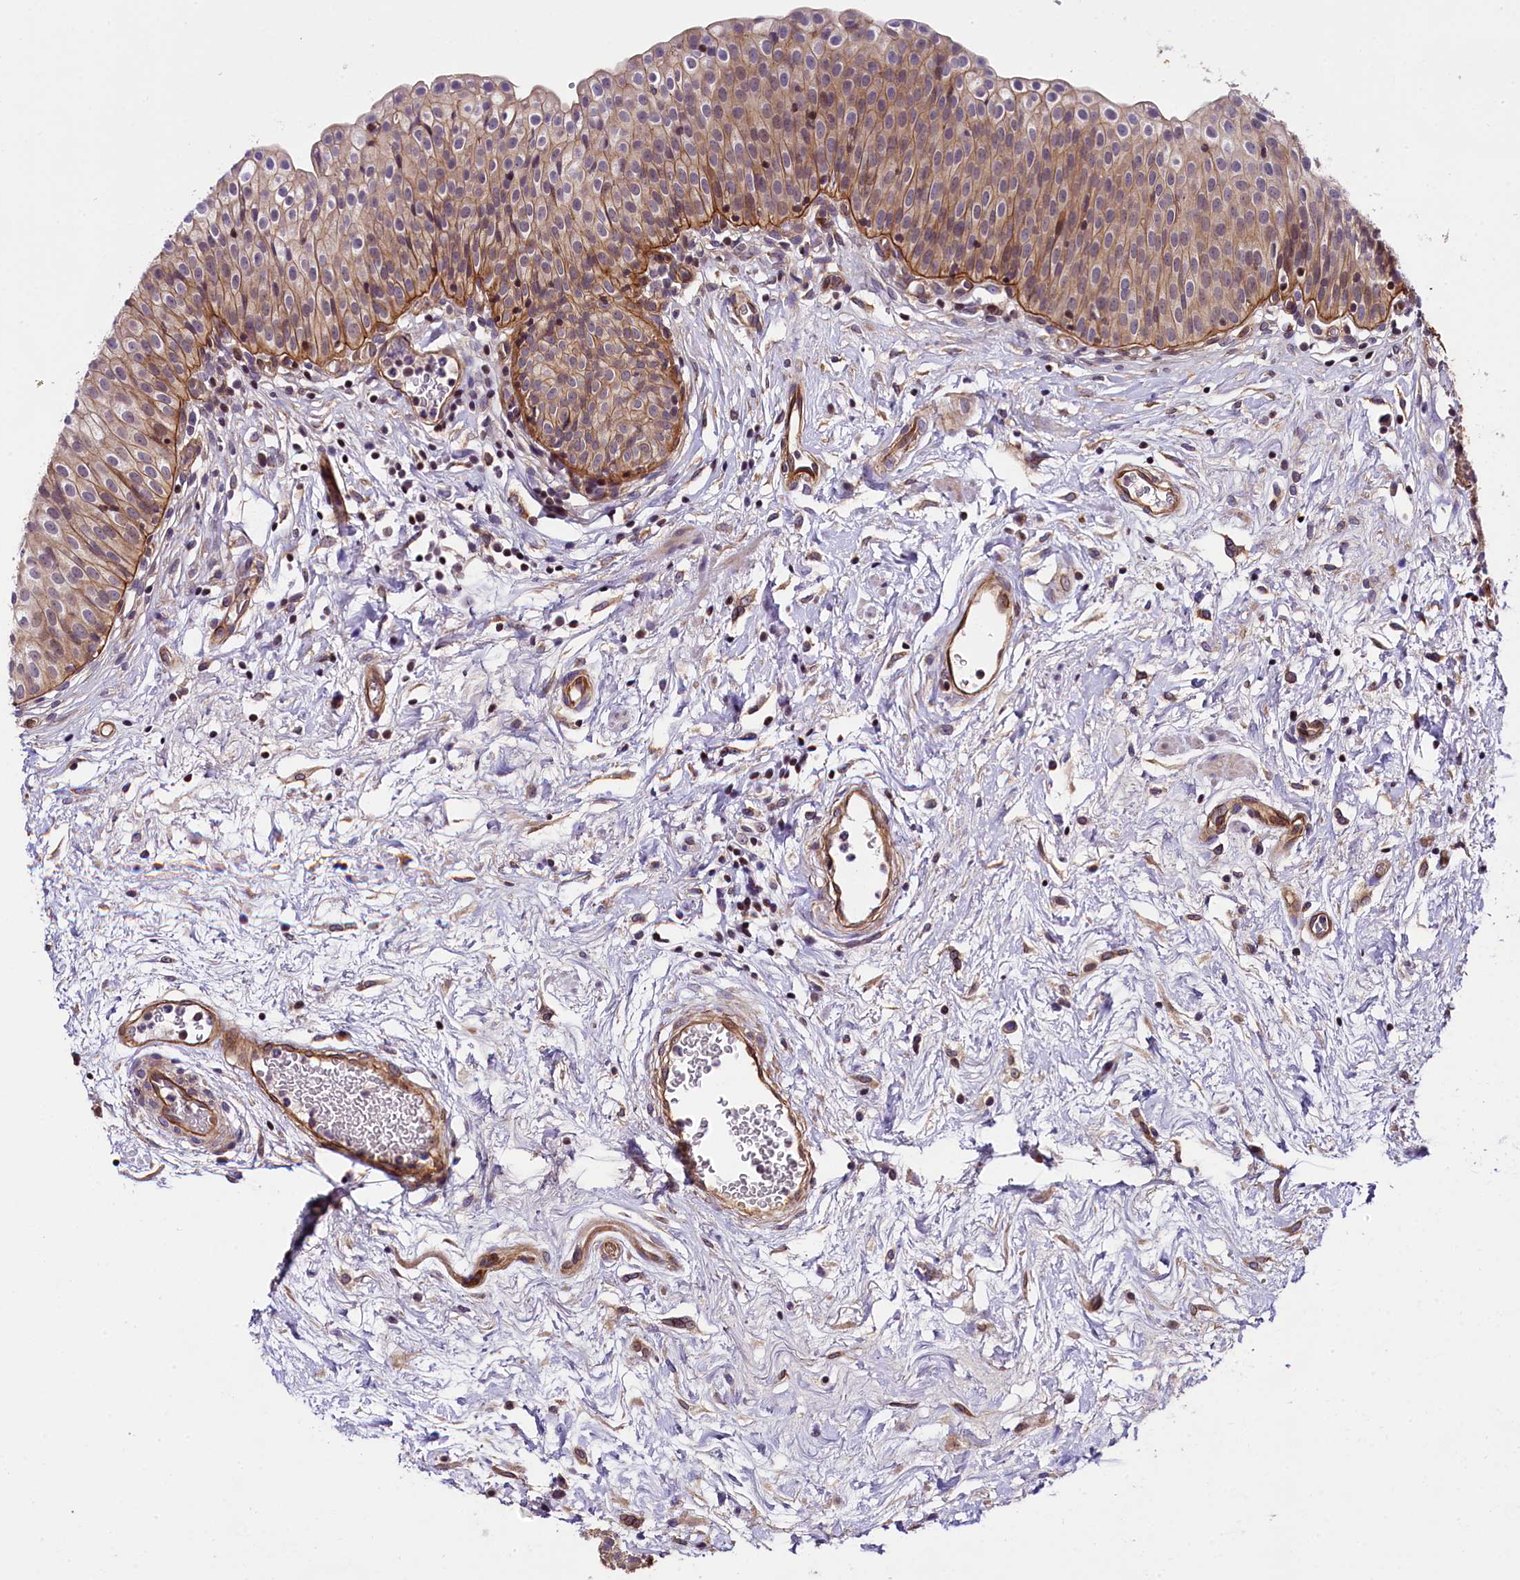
{"staining": {"intensity": "moderate", "quantity": "25%-75%", "location": "cytoplasmic/membranous"}, "tissue": "urinary bladder", "cell_type": "Urothelial cells", "image_type": "normal", "snomed": [{"axis": "morphology", "description": "Normal tissue, NOS"}, {"axis": "topography", "description": "Urinary bladder"}], "caption": "Immunohistochemical staining of normal urinary bladder demonstrates 25%-75% levels of moderate cytoplasmic/membranous protein positivity in approximately 25%-75% of urothelial cells. (DAB (3,3'-diaminobenzidine) IHC, brown staining for protein, blue staining for nuclei).", "gene": "SP4", "patient": {"sex": "male", "age": 55}}